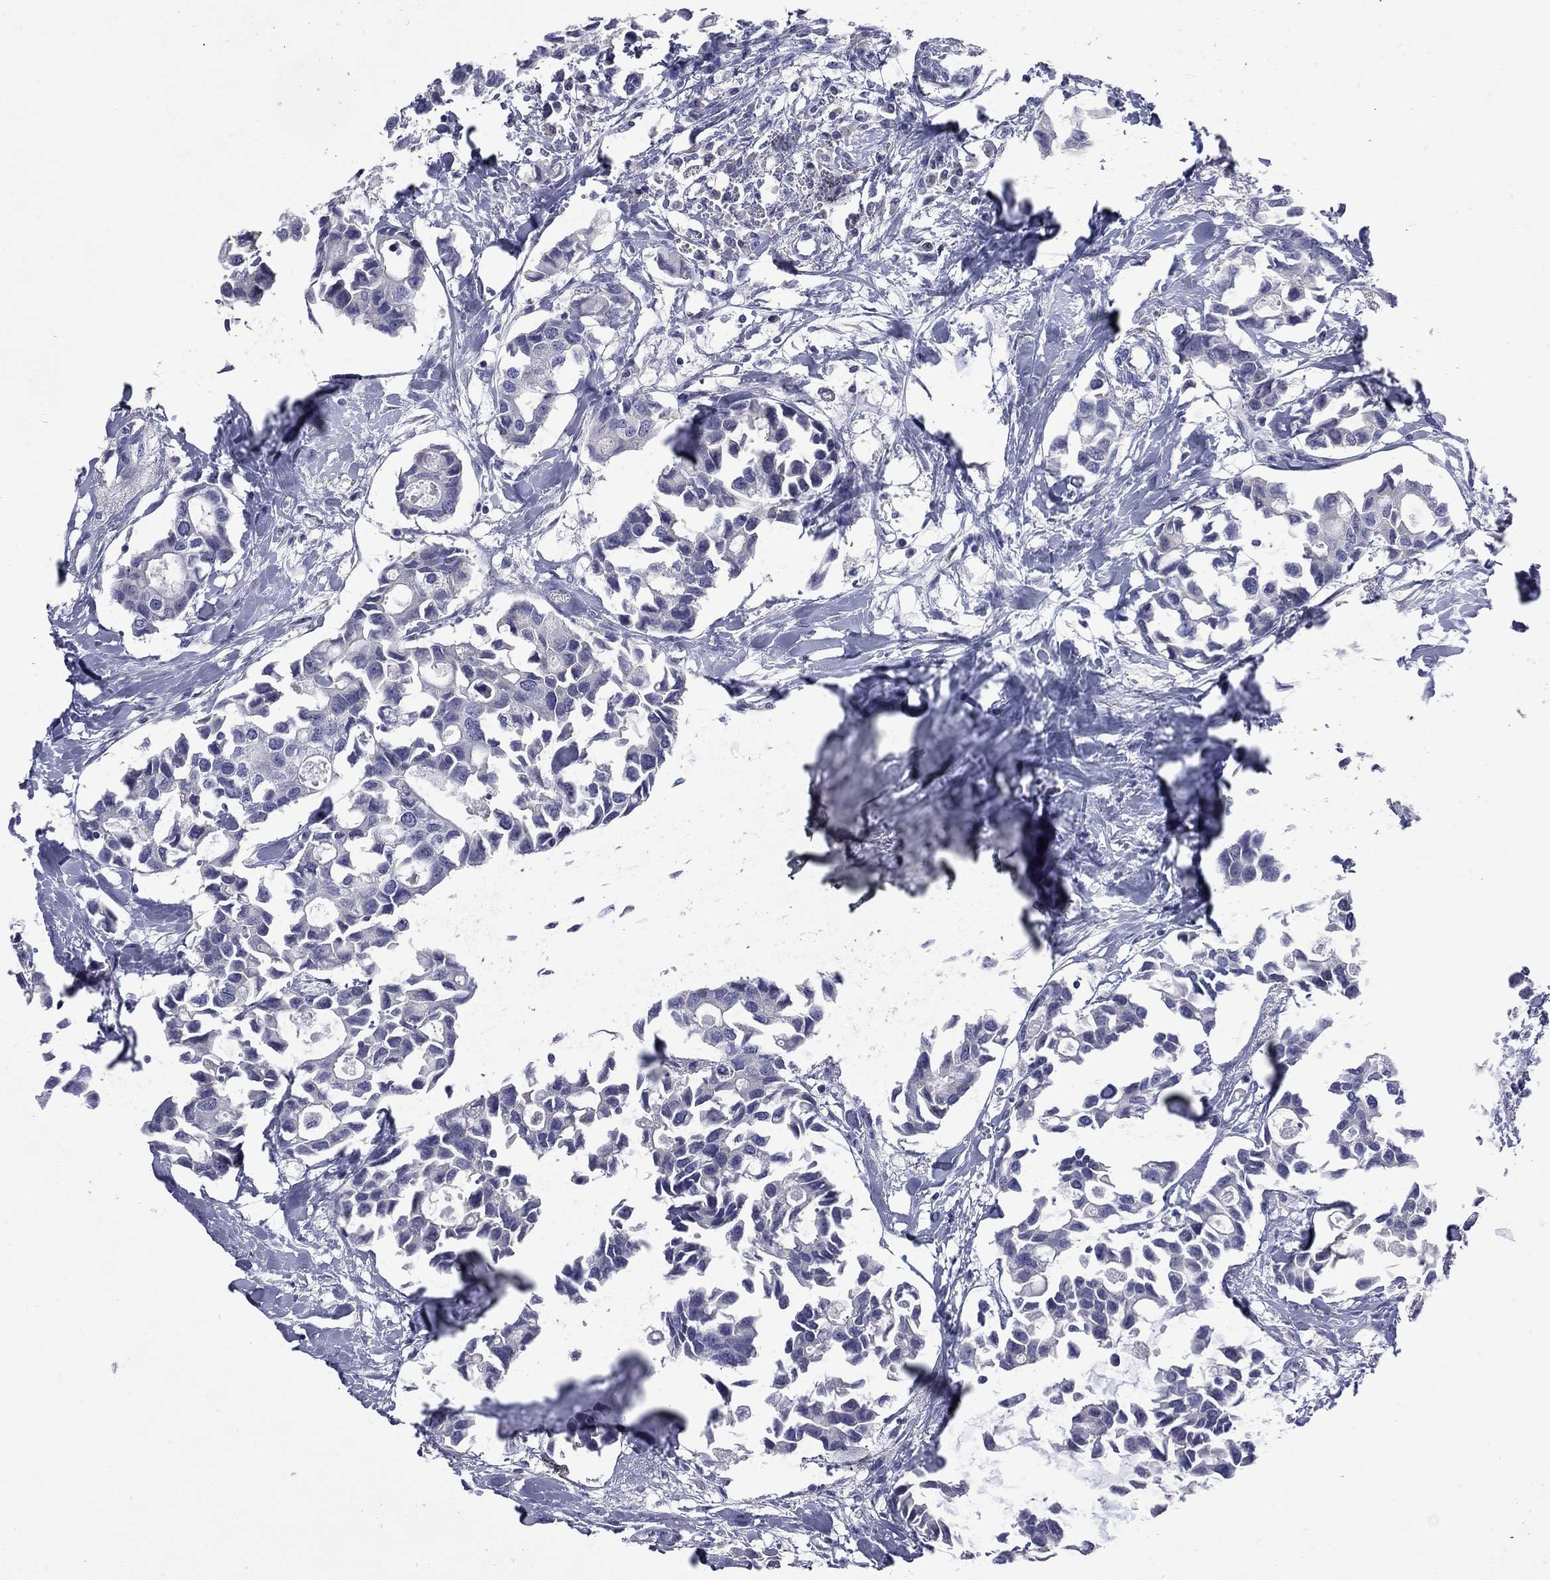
{"staining": {"intensity": "negative", "quantity": "none", "location": "none"}, "tissue": "breast cancer", "cell_type": "Tumor cells", "image_type": "cancer", "snomed": [{"axis": "morphology", "description": "Duct carcinoma"}, {"axis": "topography", "description": "Breast"}], "caption": "A high-resolution histopathology image shows immunohistochemistry (IHC) staining of breast cancer (intraductal carcinoma), which displays no significant staining in tumor cells. (Stains: DAB immunohistochemistry with hematoxylin counter stain, Microscopy: brightfield microscopy at high magnification).", "gene": "UNC119B", "patient": {"sex": "female", "age": 83}}